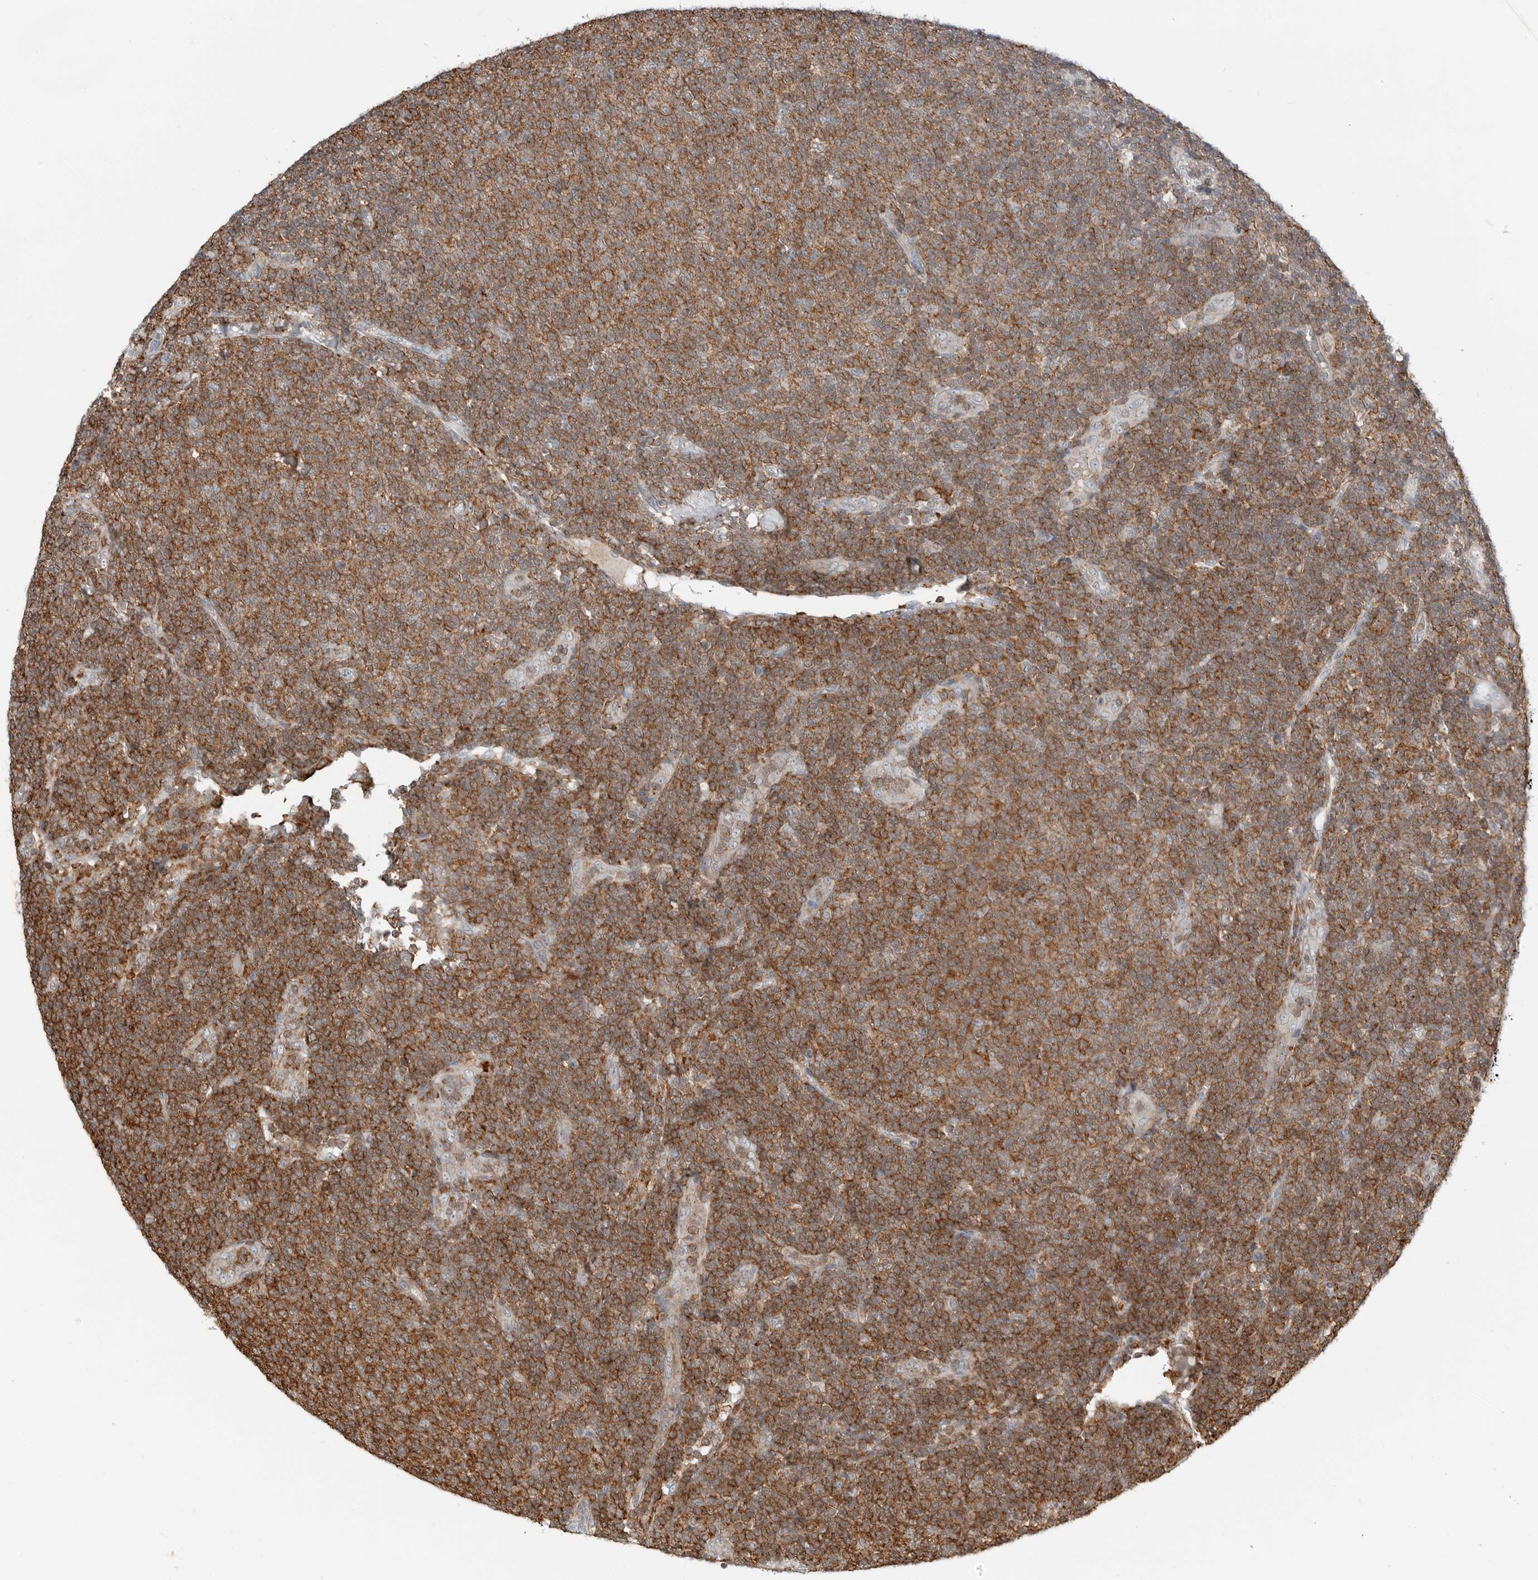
{"staining": {"intensity": "strong", "quantity": ">75%", "location": "cytoplasmic/membranous"}, "tissue": "lymphoma", "cell_type": "Tumor cells", "image_type": "cancer", "snomed": [{"axis": "morphology", "description": "Malignant lymphoma, non-Hodgkin's type, Low grade"}, {"axis": "topography", "description": "Lymph node"}], "caption": "Tumor cells demonstrate high levels of strong cytoplasmic/membranous positivity in approximately >75% of cells in human malignant lymphoma, non-Hodgkin's type (low-grade).", "gene": "LEFTY2", "patient": {"sex": "male", "age": 66}}